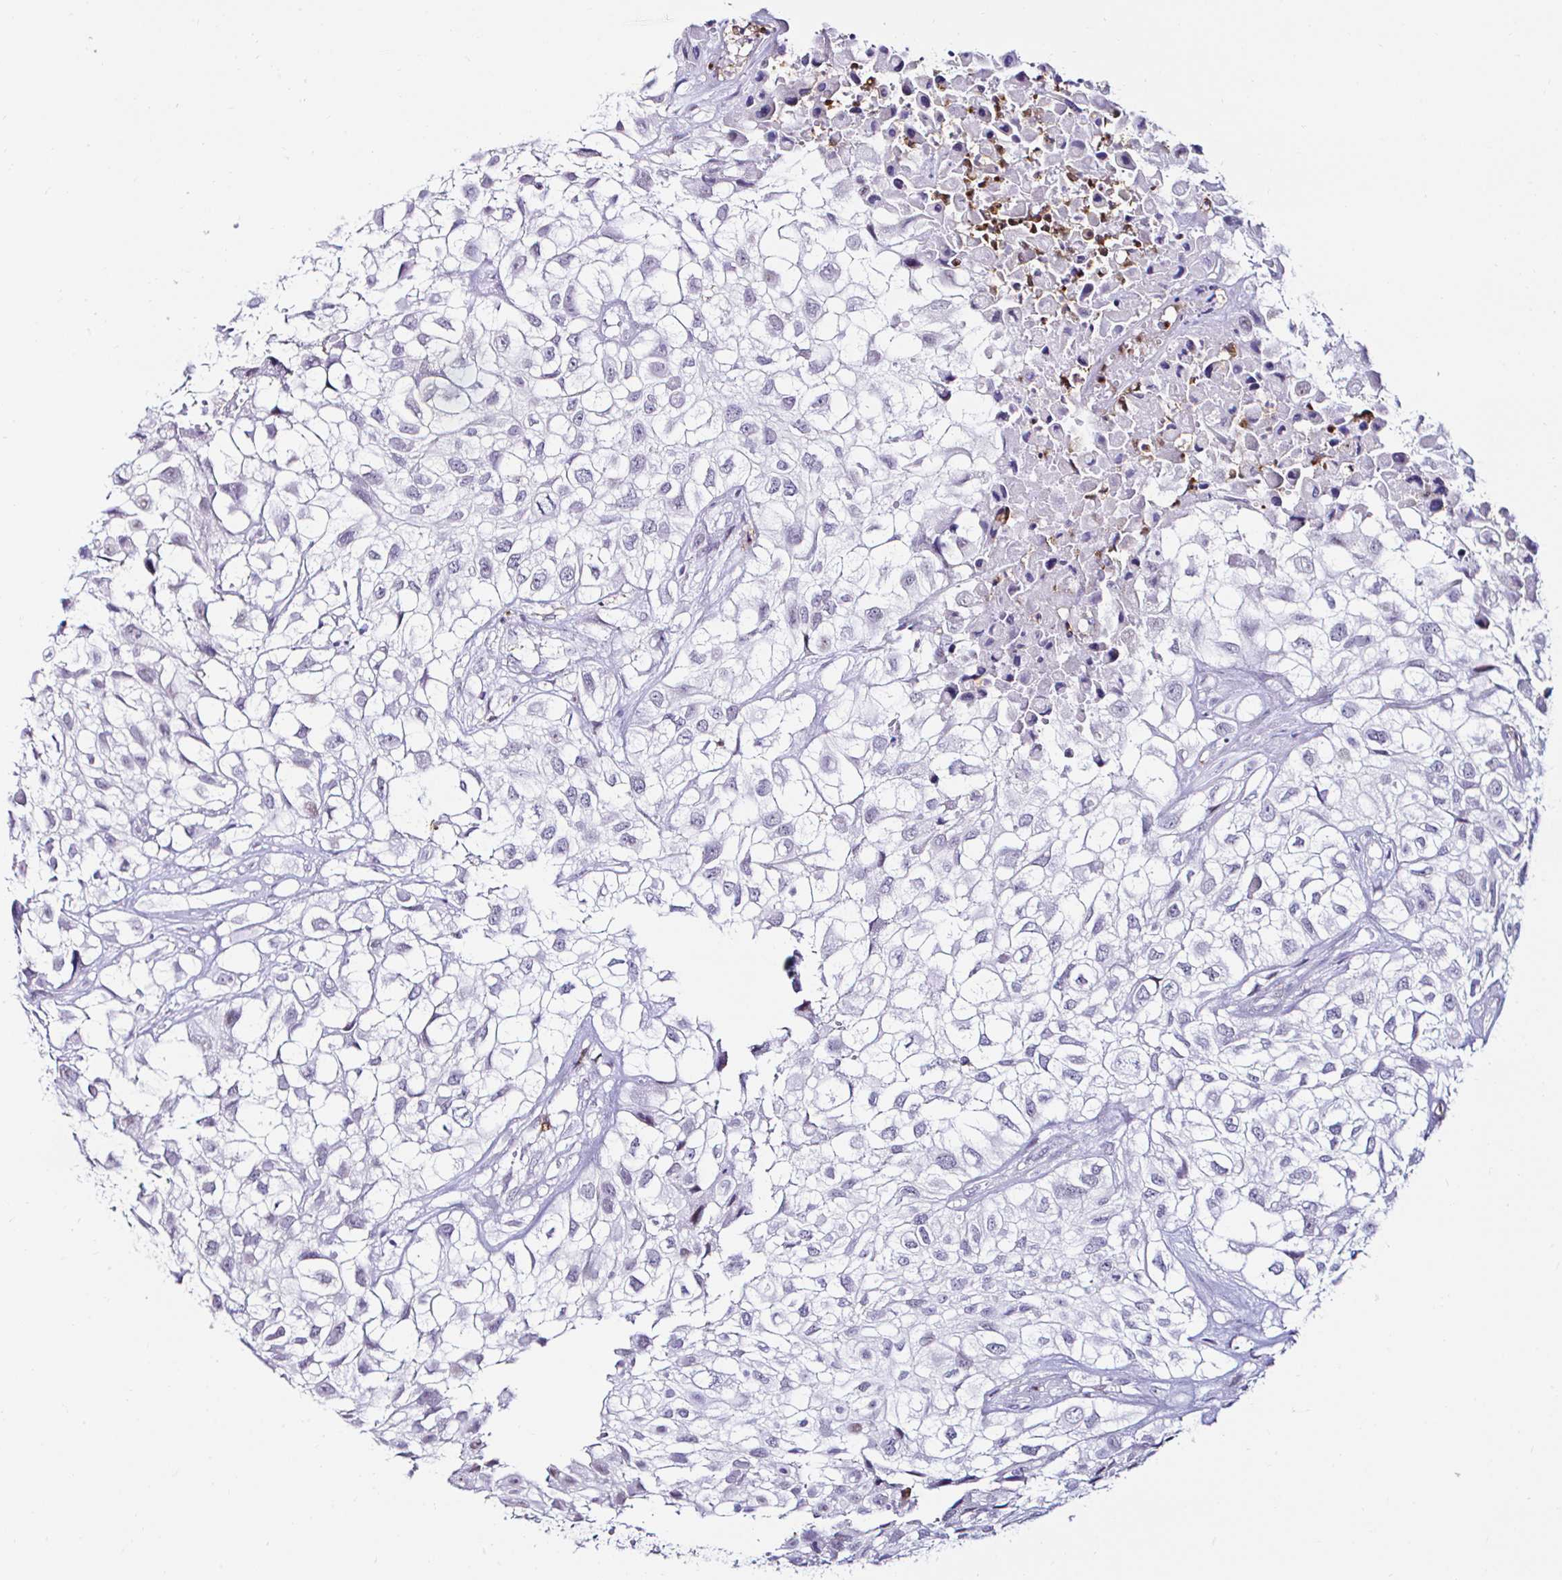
{"staining": {"intensity": "negative", "quantity": "none", "location": "none"}, "tissue": "urothelial cancer", "cell_type": "Tumor cells", "image_type": "cancer", "snomed": [{"axis": "morphology", "description": "Urothelial carcinoma, High grade"}, {"axis": "topography", "description": "Urinary bladder"}], "caption": "The immunohistochemistry (IHC) image has no significant staining in tumor cells of urothelial carcinoma (high-grade) tissue. (DAB IHC with hematoxylin counter stain).", "gene": "CYBB", "patient": {"sex": "male", "age": 56}}